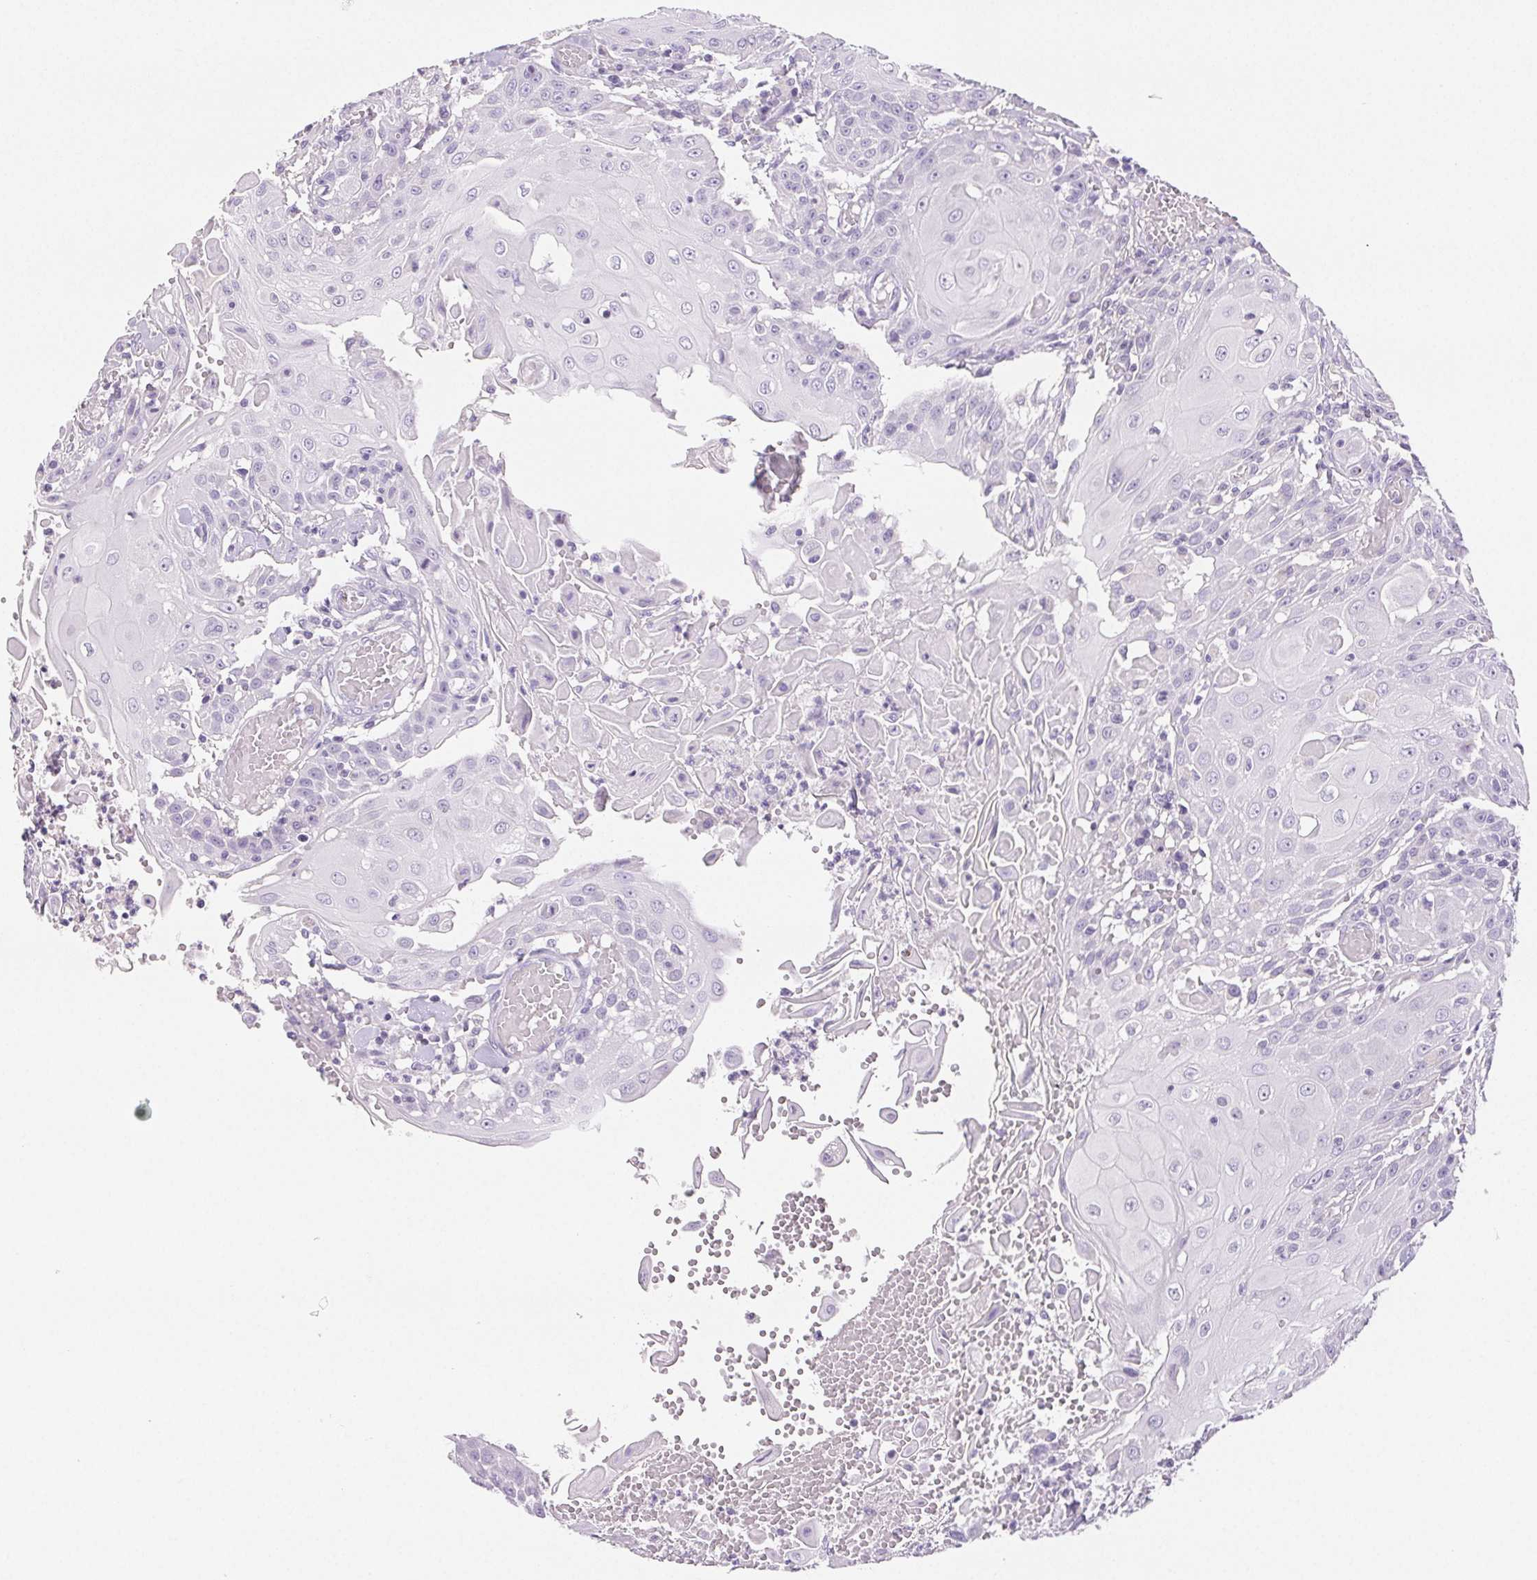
{"staining": {"intensity": "negative", "quantity": "none", "location": "none"}, "tissue": "head and neck cancer", "cell_type": "Tumor cells", "image_type": "cancer", "snomed": [{"axis": "morphology", "description": "Normal tissue, NOS"}, {"axis": "morphology", "description": "Squamous cell carcinoma, NOS"}, {"axis": "topography", "description": "Oral tissue"}, {"axis": "topography", "description": "Head-Neck"}], "caption": "DAB immunohistochemical staining of human head and neck cancer (squamous cell carcinoma) exhibits no significant staining in tumor cells.", "gene": "BEND2", "patient": {"sex": "female", "age": 55}}